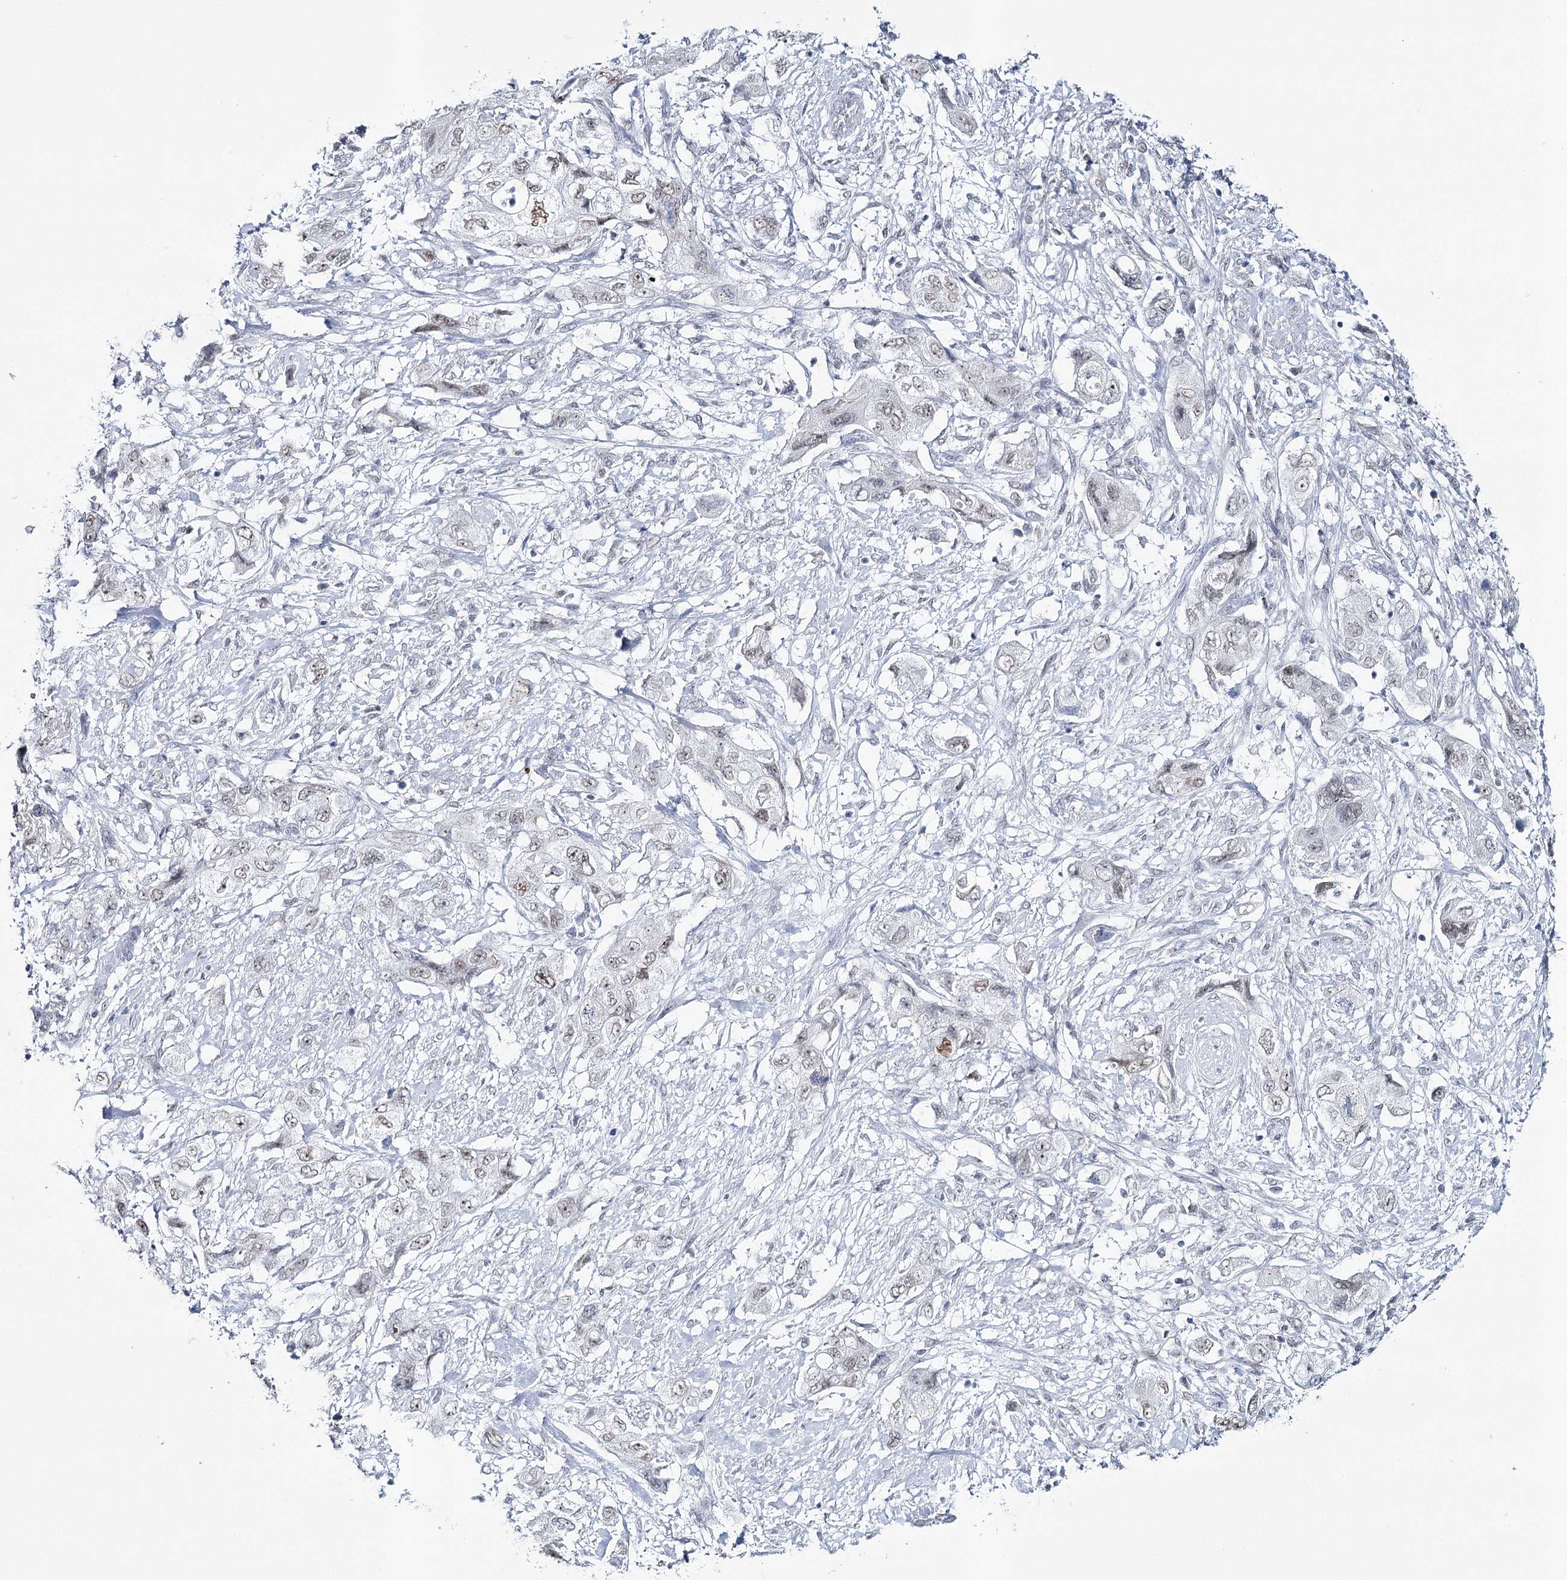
{"staining": {"intensity": "weak", "quantity": ">75%", "location": "nuclear"}, "tissue": "pancreatic cancer", "cell_type": "Tumor cells", "image_type": "cancer", "snomed": [{"axis": "morphology", "description": "Adenocarcinoma, NOS"}, {"axis": "topography", "description": "Pancreas"}], "caption": "Adenocarcinoma (pancreatic) stained with immunohistochemistry (IHC) shows weak nuclear expression in approximately >75% of tumor cells.", "gene": "ZC3H8", "patient": {"sex": "female", "age": 73}}